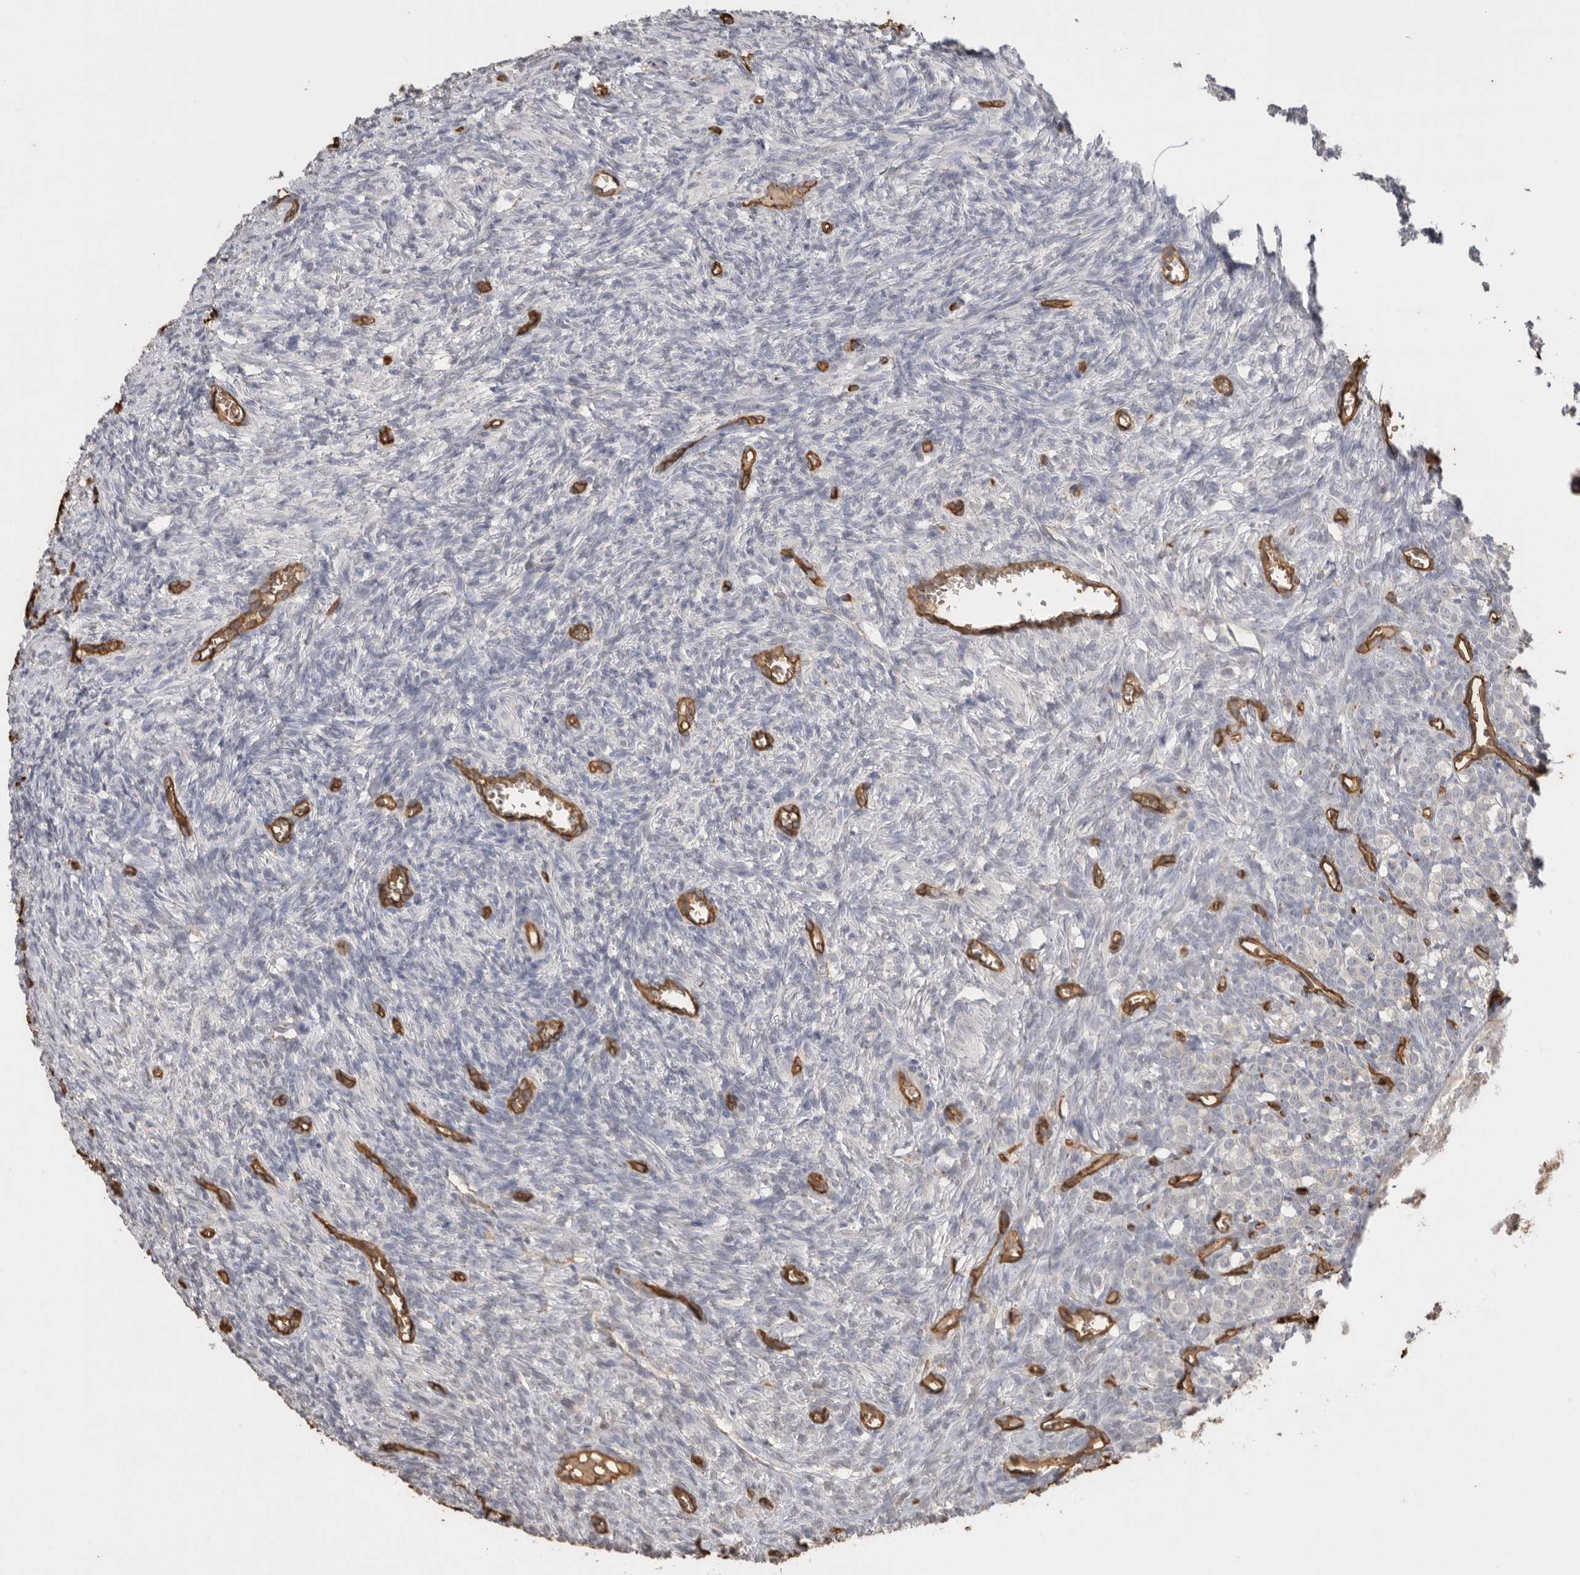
{"staining": {"intensity": "negative", "quantity": "none", "location": "none"}, "tissue": "ovary", "cell_type": "Ovarian stroma cells", "image_type": "normal", "snomed": [{"axis": "morphology", "description": "Normal tissue, NOS"}, {"axis": "topography", "description": "Ovary"}], "caption": "Ovarian stroma cells show no significant positivity in unremarkable ovary. Brightfield microscopy of immunohistochemistry (IHC) stained with DAB (3,3'-diaminobenzidine) (brown) and hematoxylin (blue), captured at high magnification.", "gene": "IL27", "patient": {"sex": "female", "age": 27}}